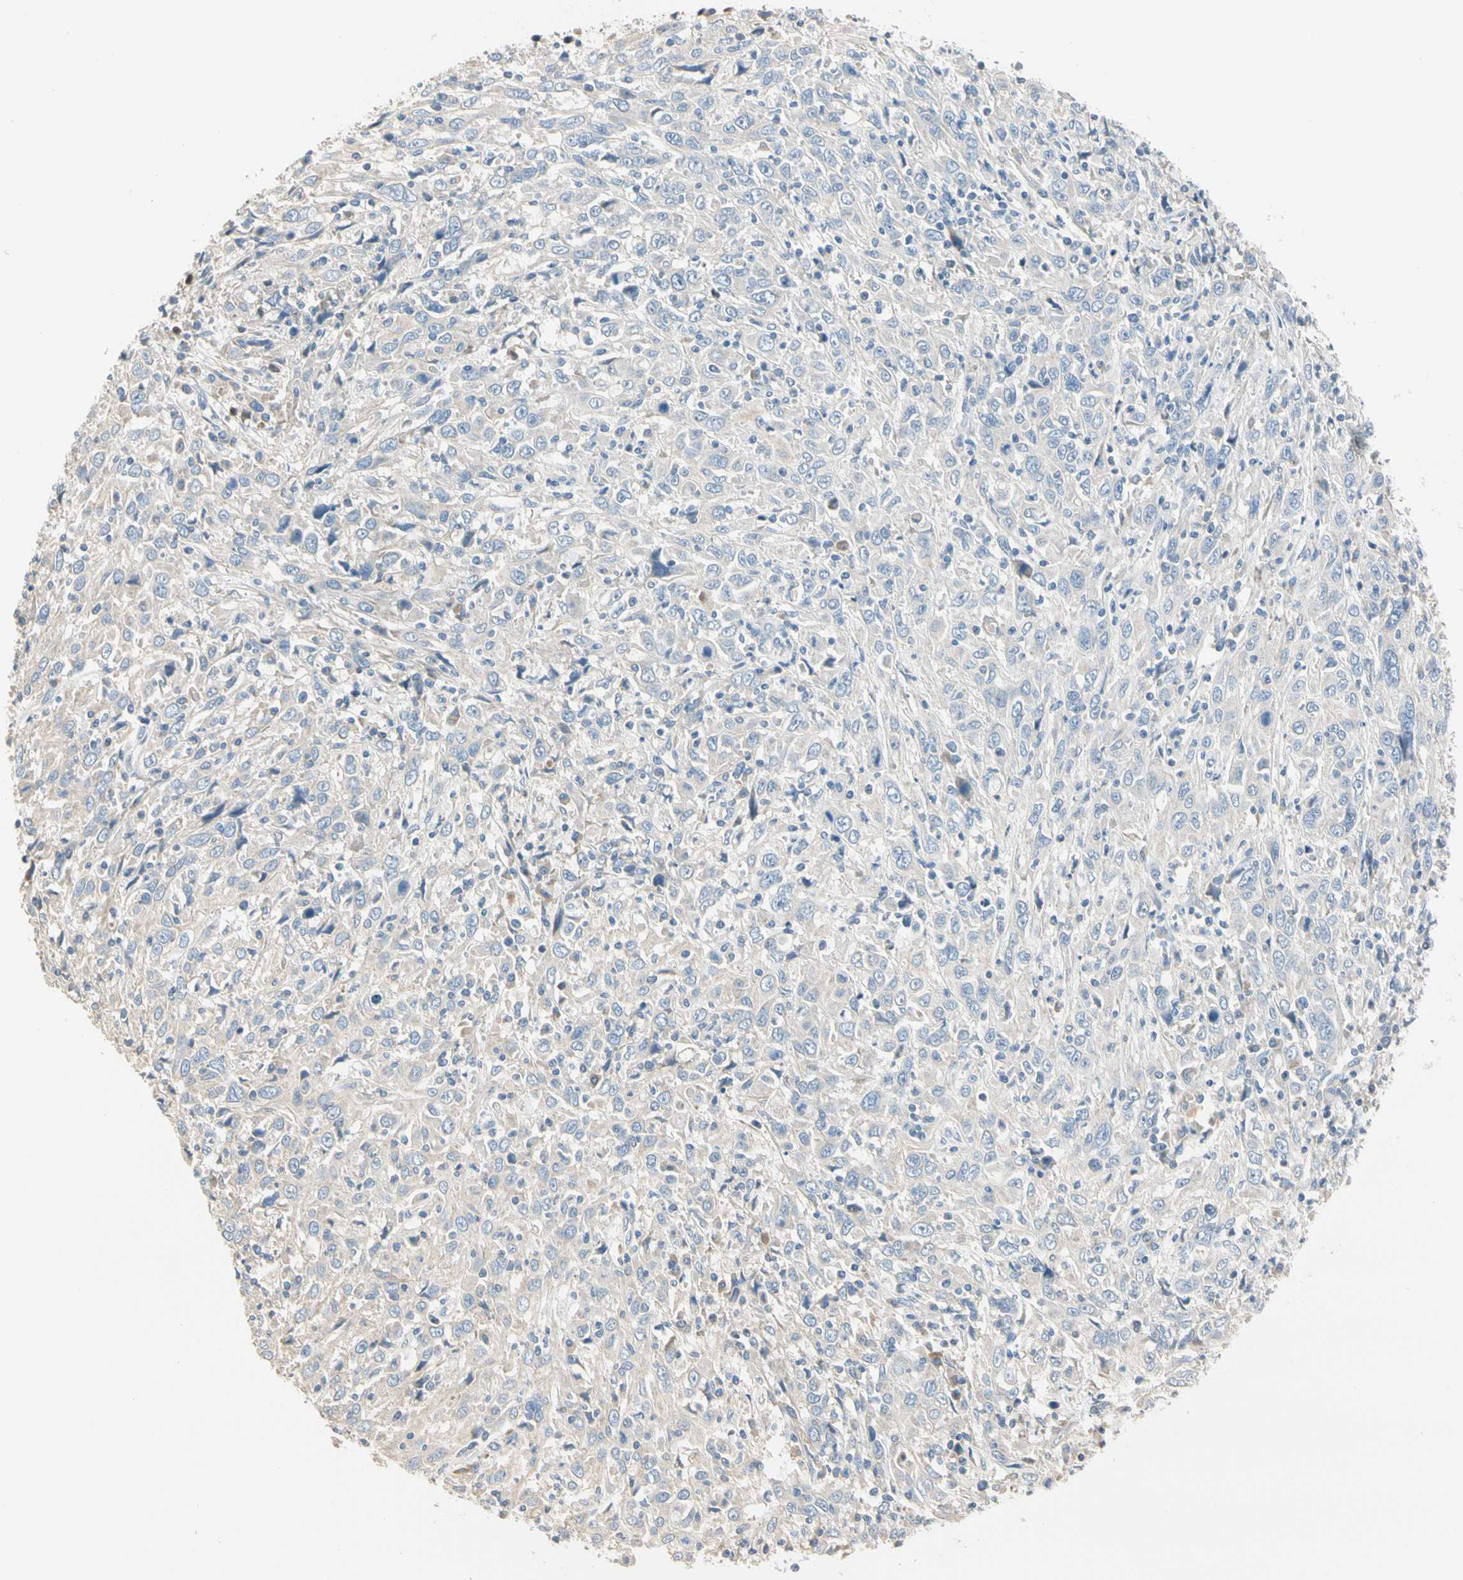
{"staining": {"intensity": "negative", "quantity": "none", "location": "none"}, "tissue": "cervical cancer", "cell_type": "Tumor cells", "image_type": "cancer", "snomed": [{"axis": "morphology", "description": "Squamous cell carcinoma, NOS"}, {"axis": "topography", "description": "Cervix"}], "caption": "A micrograph of cervical cancer (squamous cell carcinoma) stained for a protein reveals no brown staining in tumor cells.", "gene": "GPR153", "patient": {"sex": "female", "age": 46}}